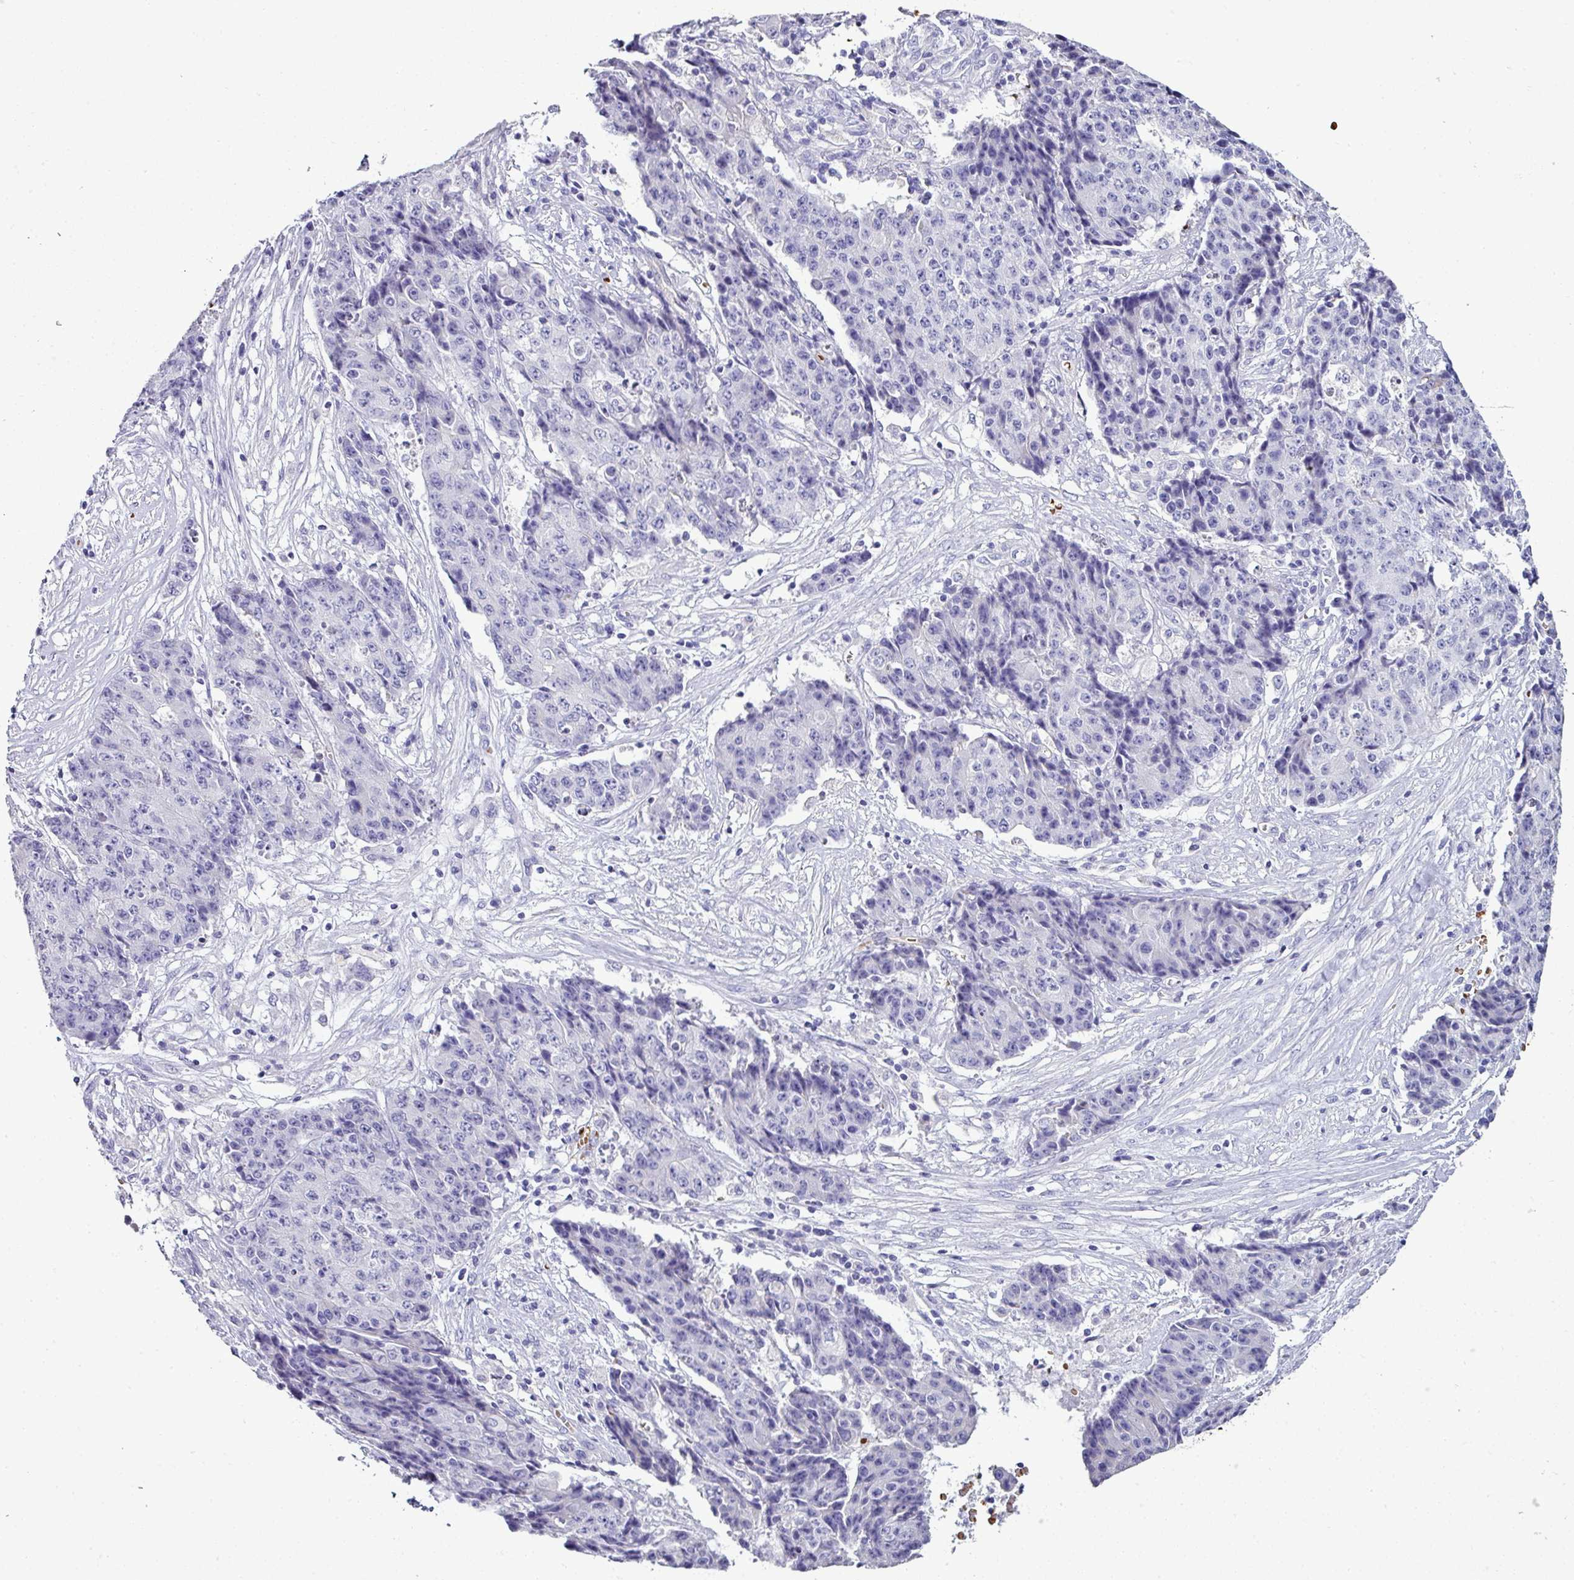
{"staining": {"intensity": "negative", "quantity": "none", "location": "none"}, "tissue": "ovarian cancer", "cell_type": "Tumor cells", "image_type": "cancer", "snomed": [{"axis": "morphology", "description": "Carcinoma, endometroid"}, {"axis": "topography", "description": "Ovary"}], "caption": "Tumor cells show no significant protein staining in ovarian cancer (endometroid carcinoma).", "gene": "NAPSA", "patient": {"sex": "female", "age": 42}}